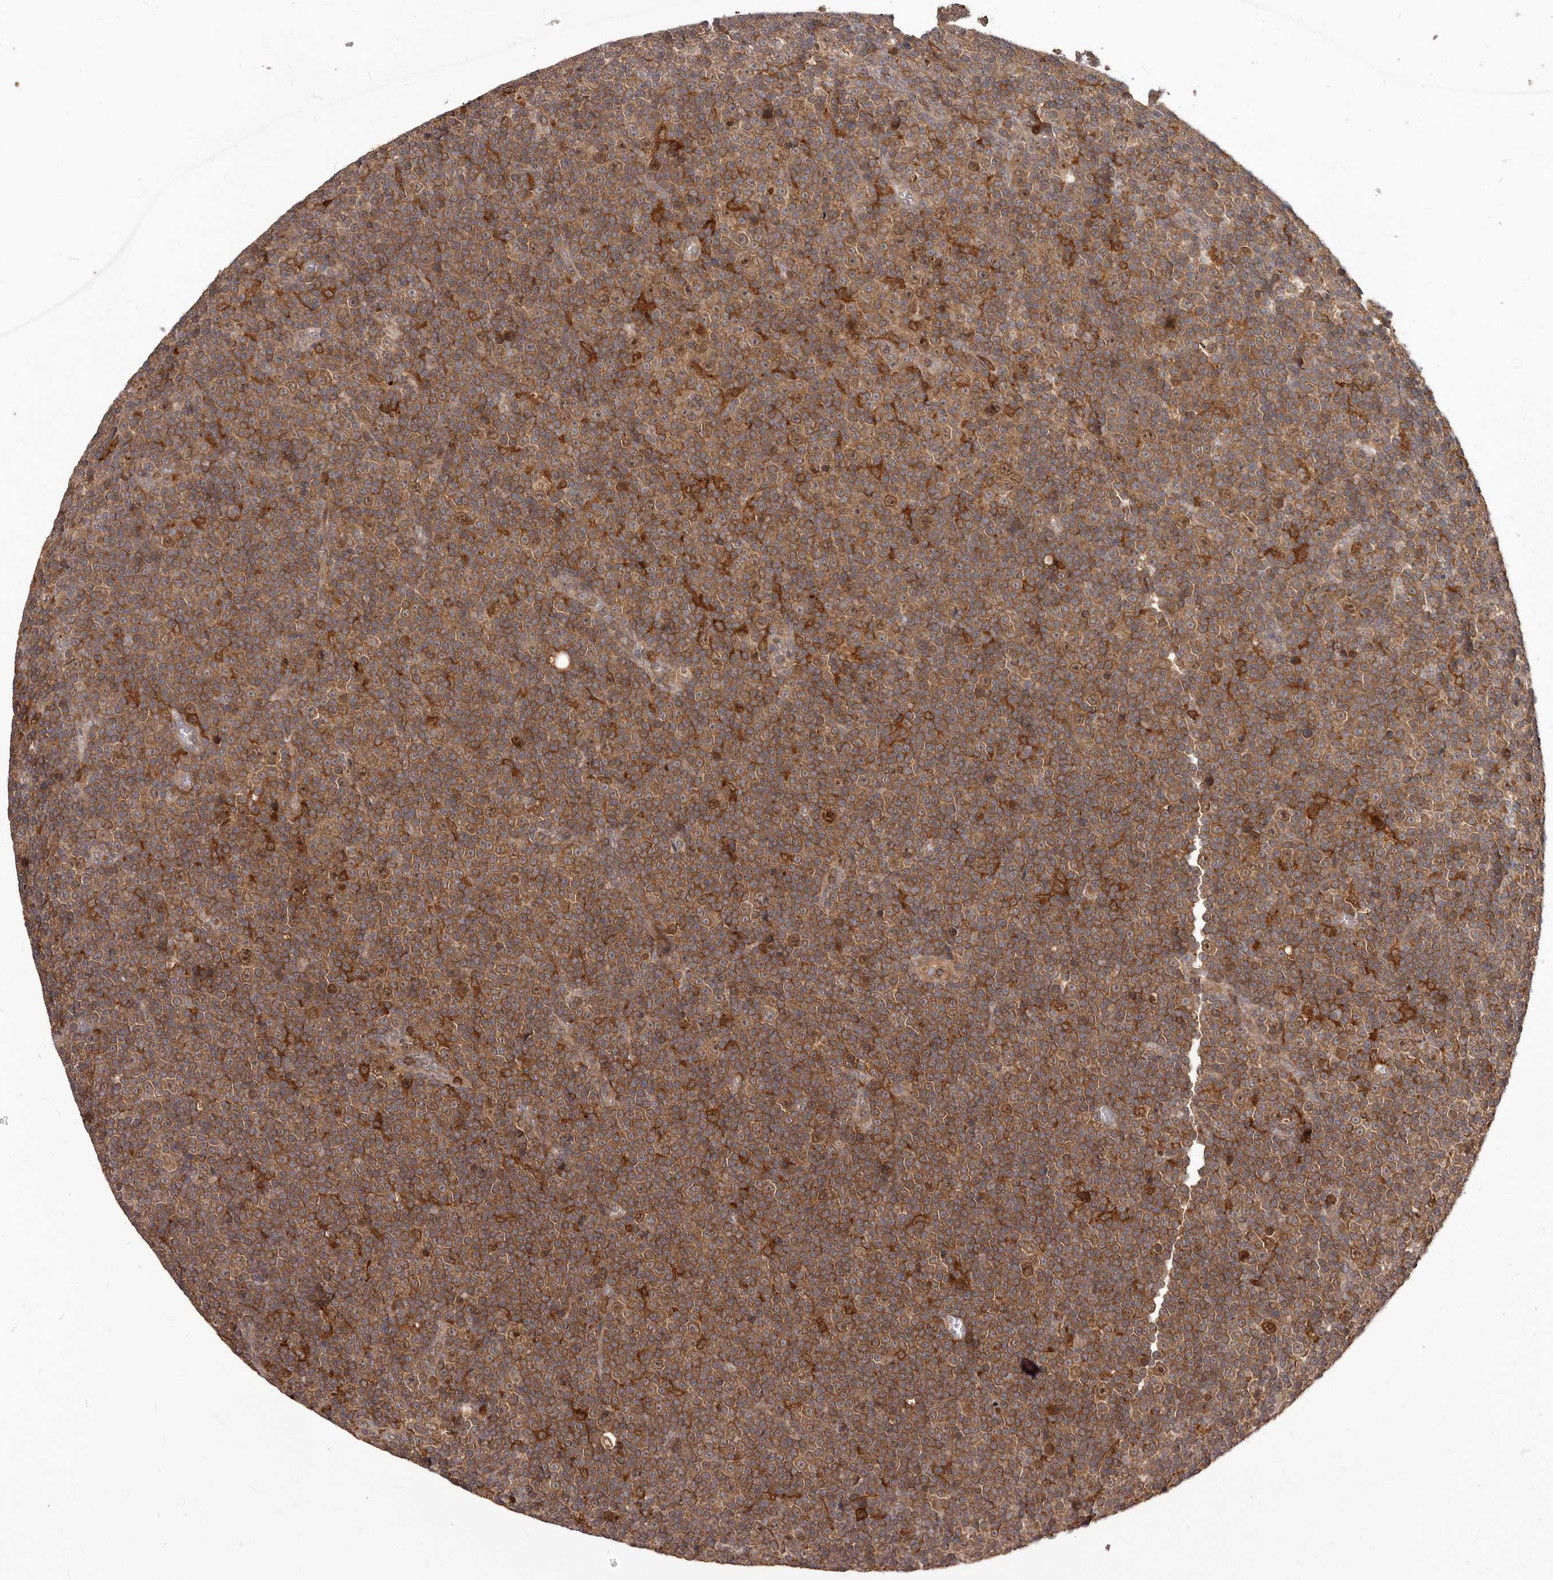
{"staining": {"intensity": "moderate", "quantity": ">75%", "location": "cytoplasmic/membranous"}, "tissue": "lymphoma", "cell_type": "Tumor cells", "image_type": "cancer", "snomed": [{"axis": "morphology", "description": "Malignant lymphoma, non-Hodgkin's type, Low grade"}, {"axis": "topography", "description": "Lymph node"}], "caption": "DAB immunohistochemical staining of human lymphoma reveals moderate cytoplasmic/membranous protein staining in approximately >75% of tumor cells. The protein of interest is shown in brown color, while the nuclei are stained blue.", "gene": "RNF187", "patient": {"sex": "female", "age": 67}}